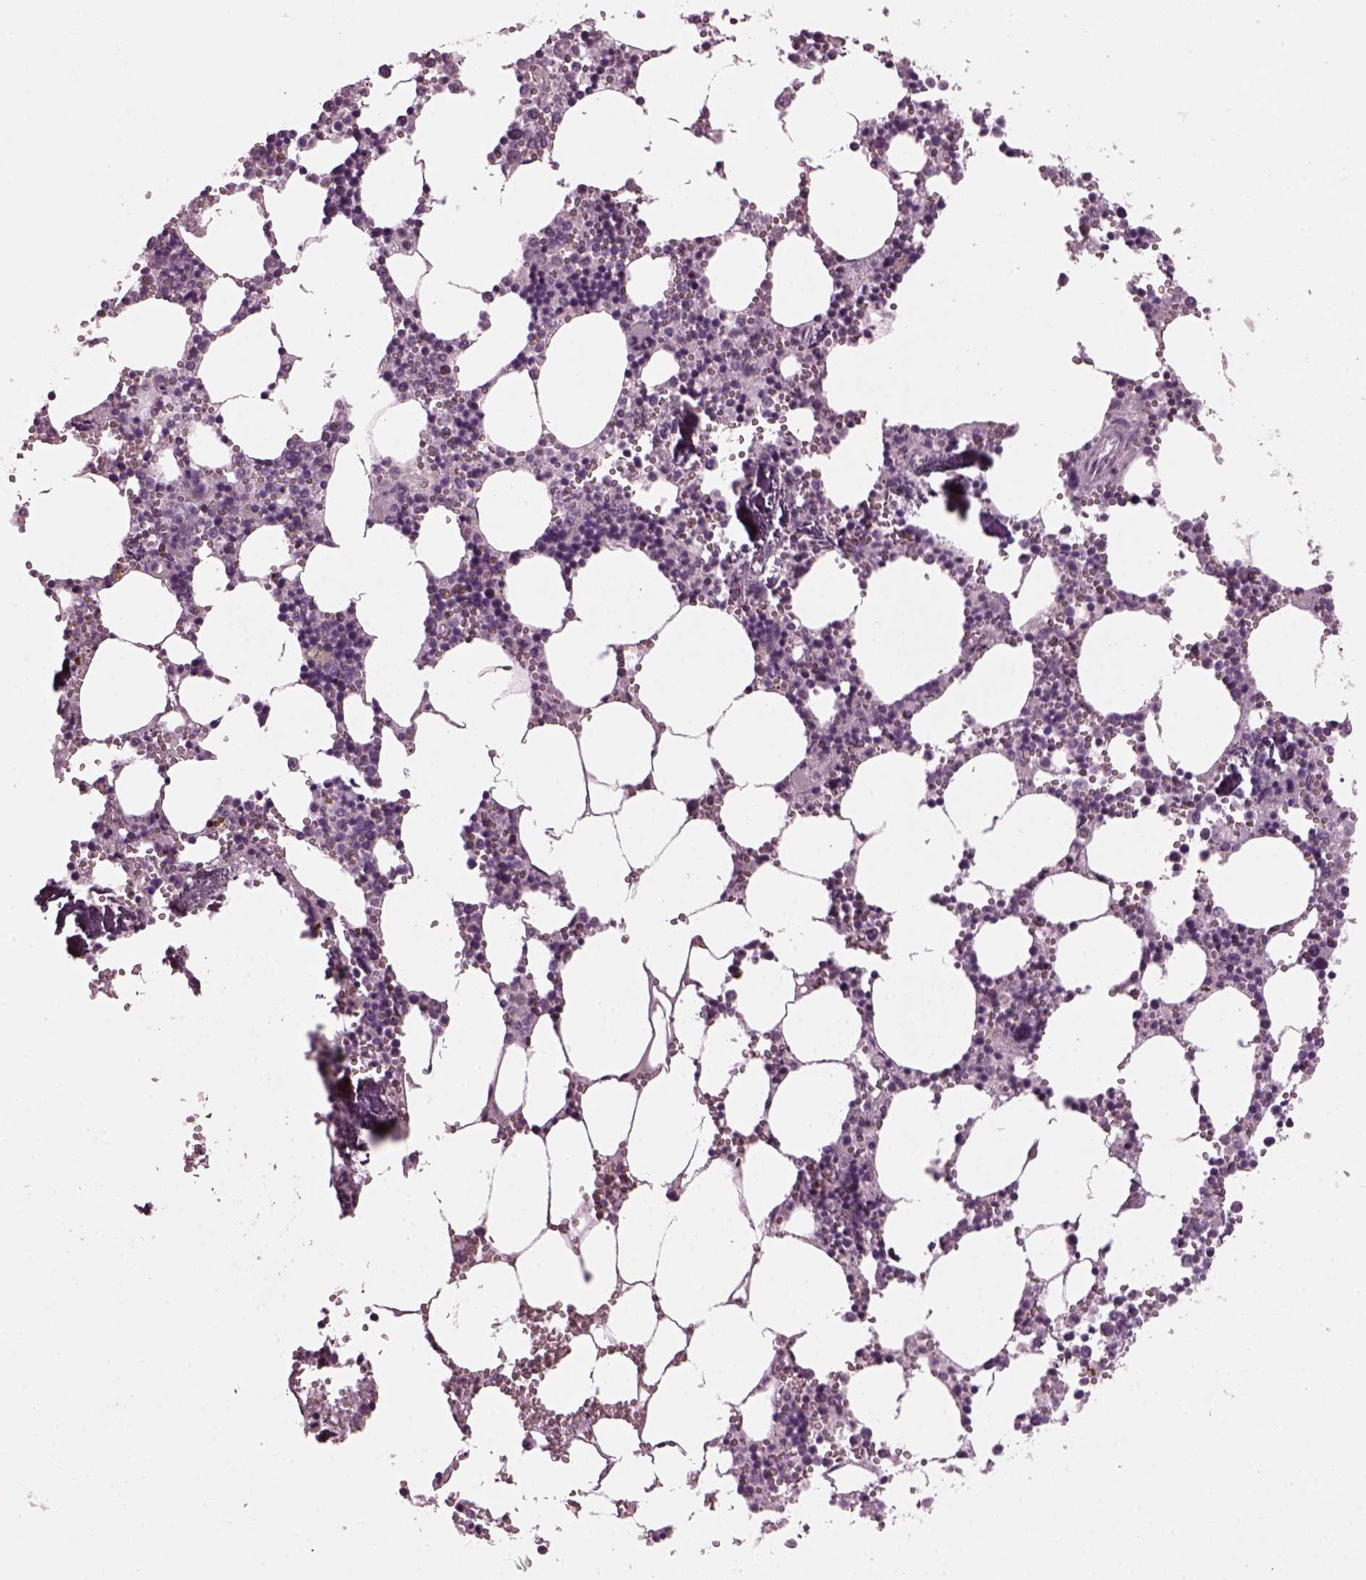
{"staining": {"intensity": "negative", "quantity": "none", "location": "none"}, "tissue": "bone marrow", "cell_type": "Hematopoietic cells", "image_type": "normal", "snomed": [{"axis": "morphology", "description": "Normal tissue, NOS"}, {"axis": "topography", "description": "Bone marrow"}], "caption": "IHC micrograph of unremarkable bone marrow: bone marrow stained with DAB (3,3'-diaminobenzidine) demonstrates no significant protein positivity in hematopoietic cells. The staining is performed using DAB (3,3'-diaminobenzidine) brown chromogen with nuclei counter-stained in using hematoxylin.", "gene": "DPYSL5", "patient": {"sex": "male", "age": 54}}